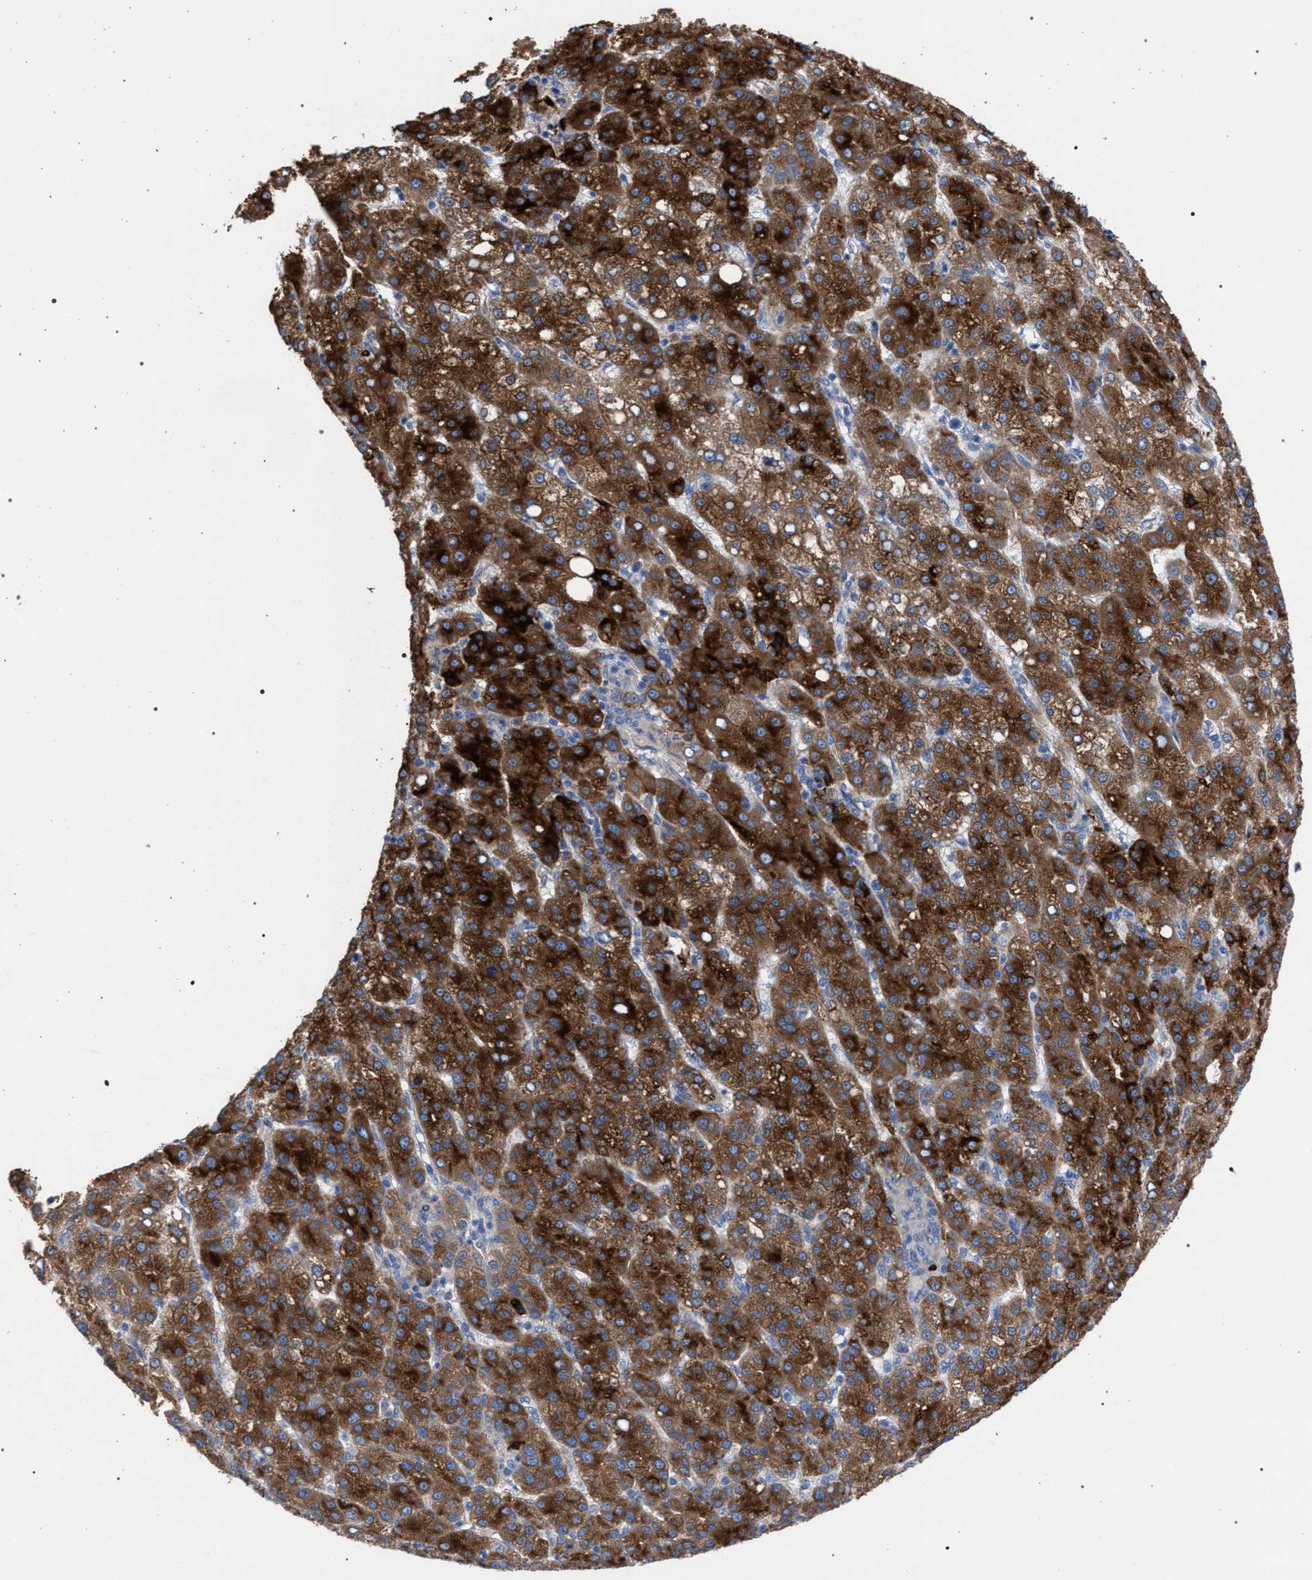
{"staining": {"intensity": "strong", "quantity": ">75%", "location": "cytoplasmic/membranous"}, "tissue": "liver cancer", "cell_type": "Tumor cells", "image_type": "cancer", "snomed": [{"axis": "morphology", "description": "Carcinoma, Hepatocellular, NOS"}, {"axis": "topography", "description": "Liver"}], "caption": "The image demonstrates a brown stain indicating the presence of a protein in the cytoplasmic/membranous of tumor cells in hepatocellular carcinoma (liver).", "gene": "GMPR", "patient": {"sex": "female", "age": 58}}